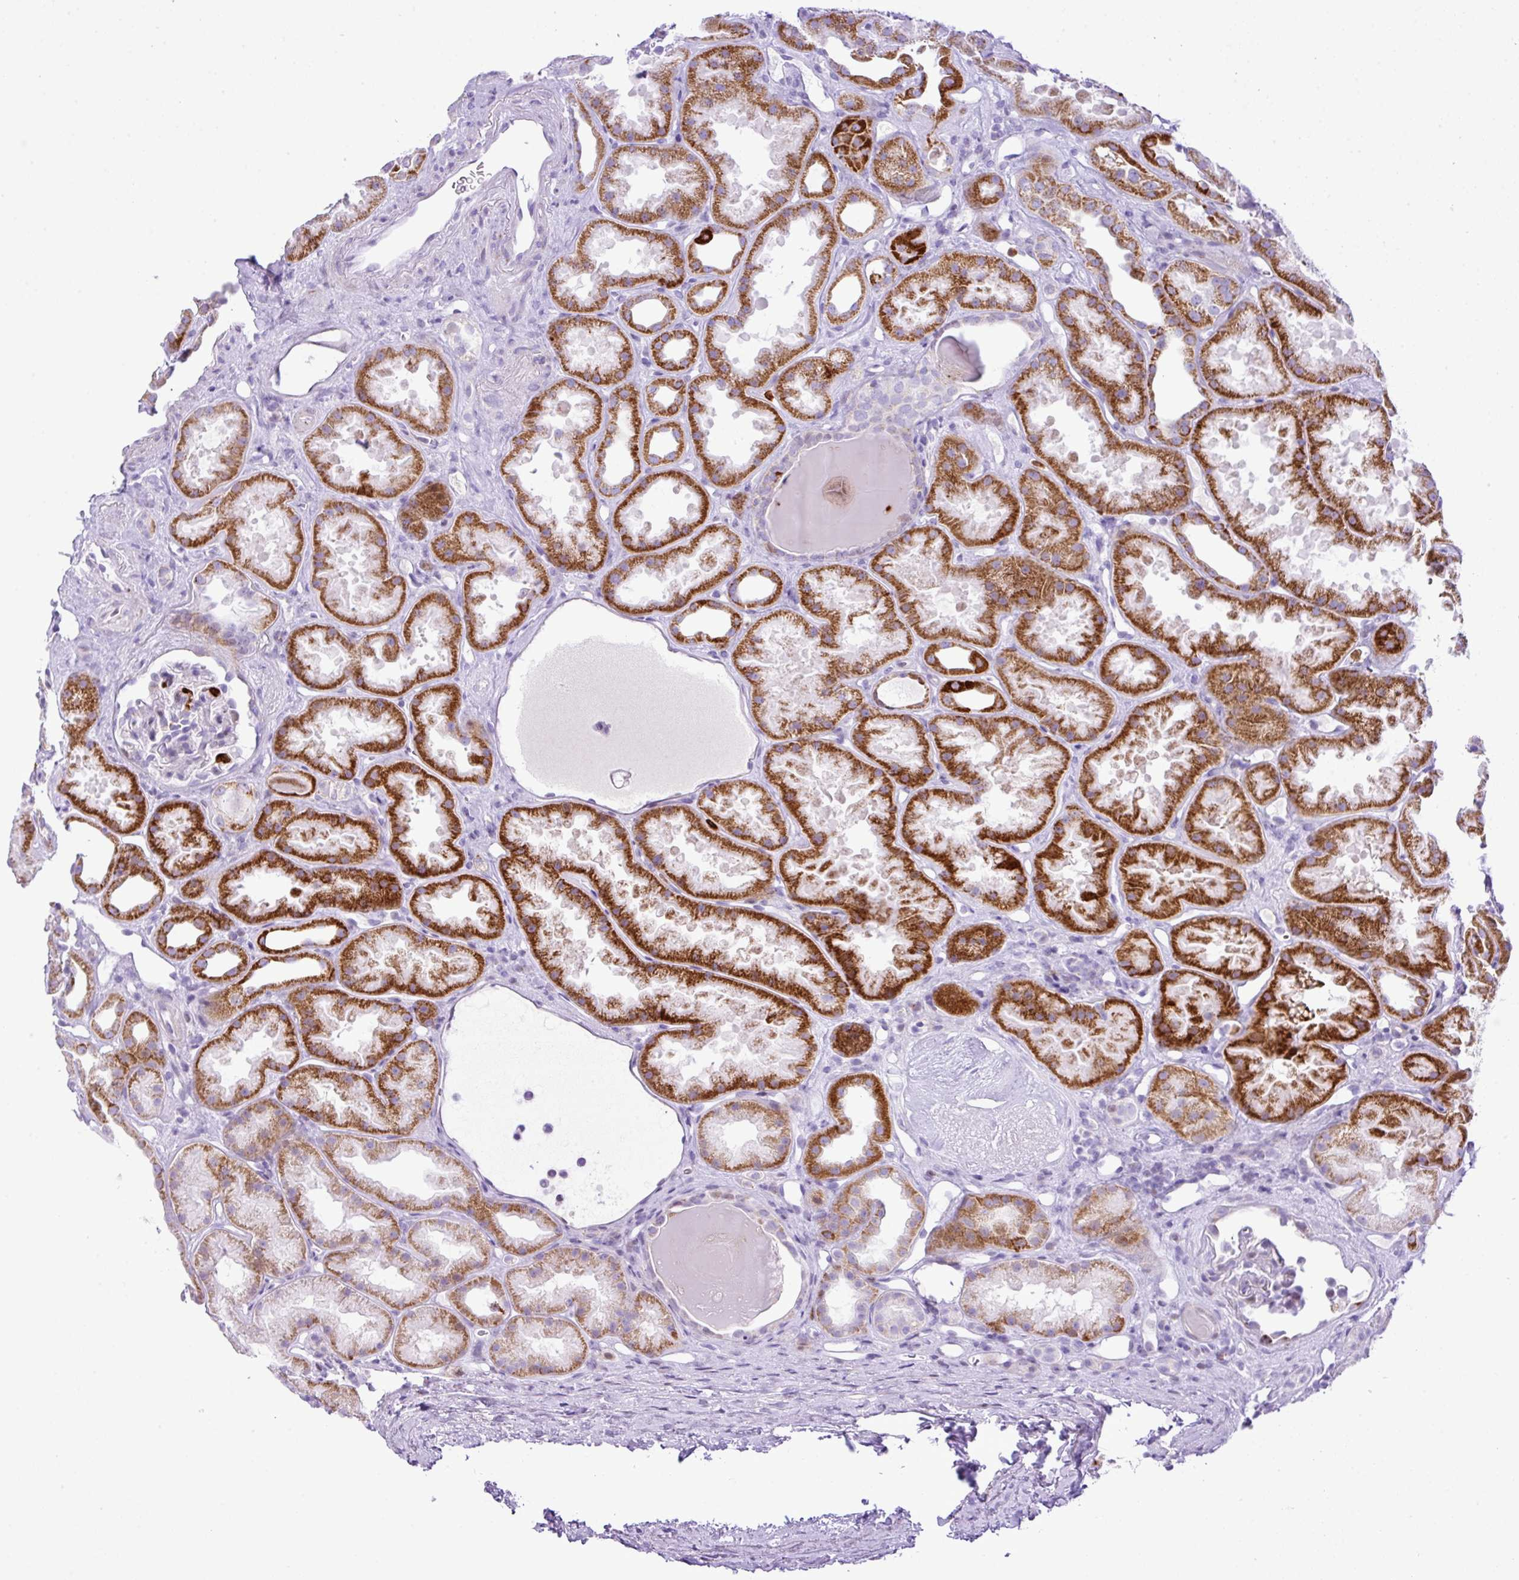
{"staining": {"intensity": "negative", "quantity": "none", "location": "none"}, "tissue": "kidney", "cell_type": "Cells in glomeruli", "image_type": "normal", "snomed": [{"axis": "morphology", "description": "Normal tissue, NOS"}, {"axis": "topography", "description": "Kidney"}], "caption": "Kidney was stained to show a protein in brown. There is no significant positivity in cells in glomeruli. (Brightfield microscopy of DAB (3,3'-diaminobenzidine) immunohistochemistry (IHC) at high magnification).", "gene": "RCAN2", "patient": {"sex": "male", "age": 61}}